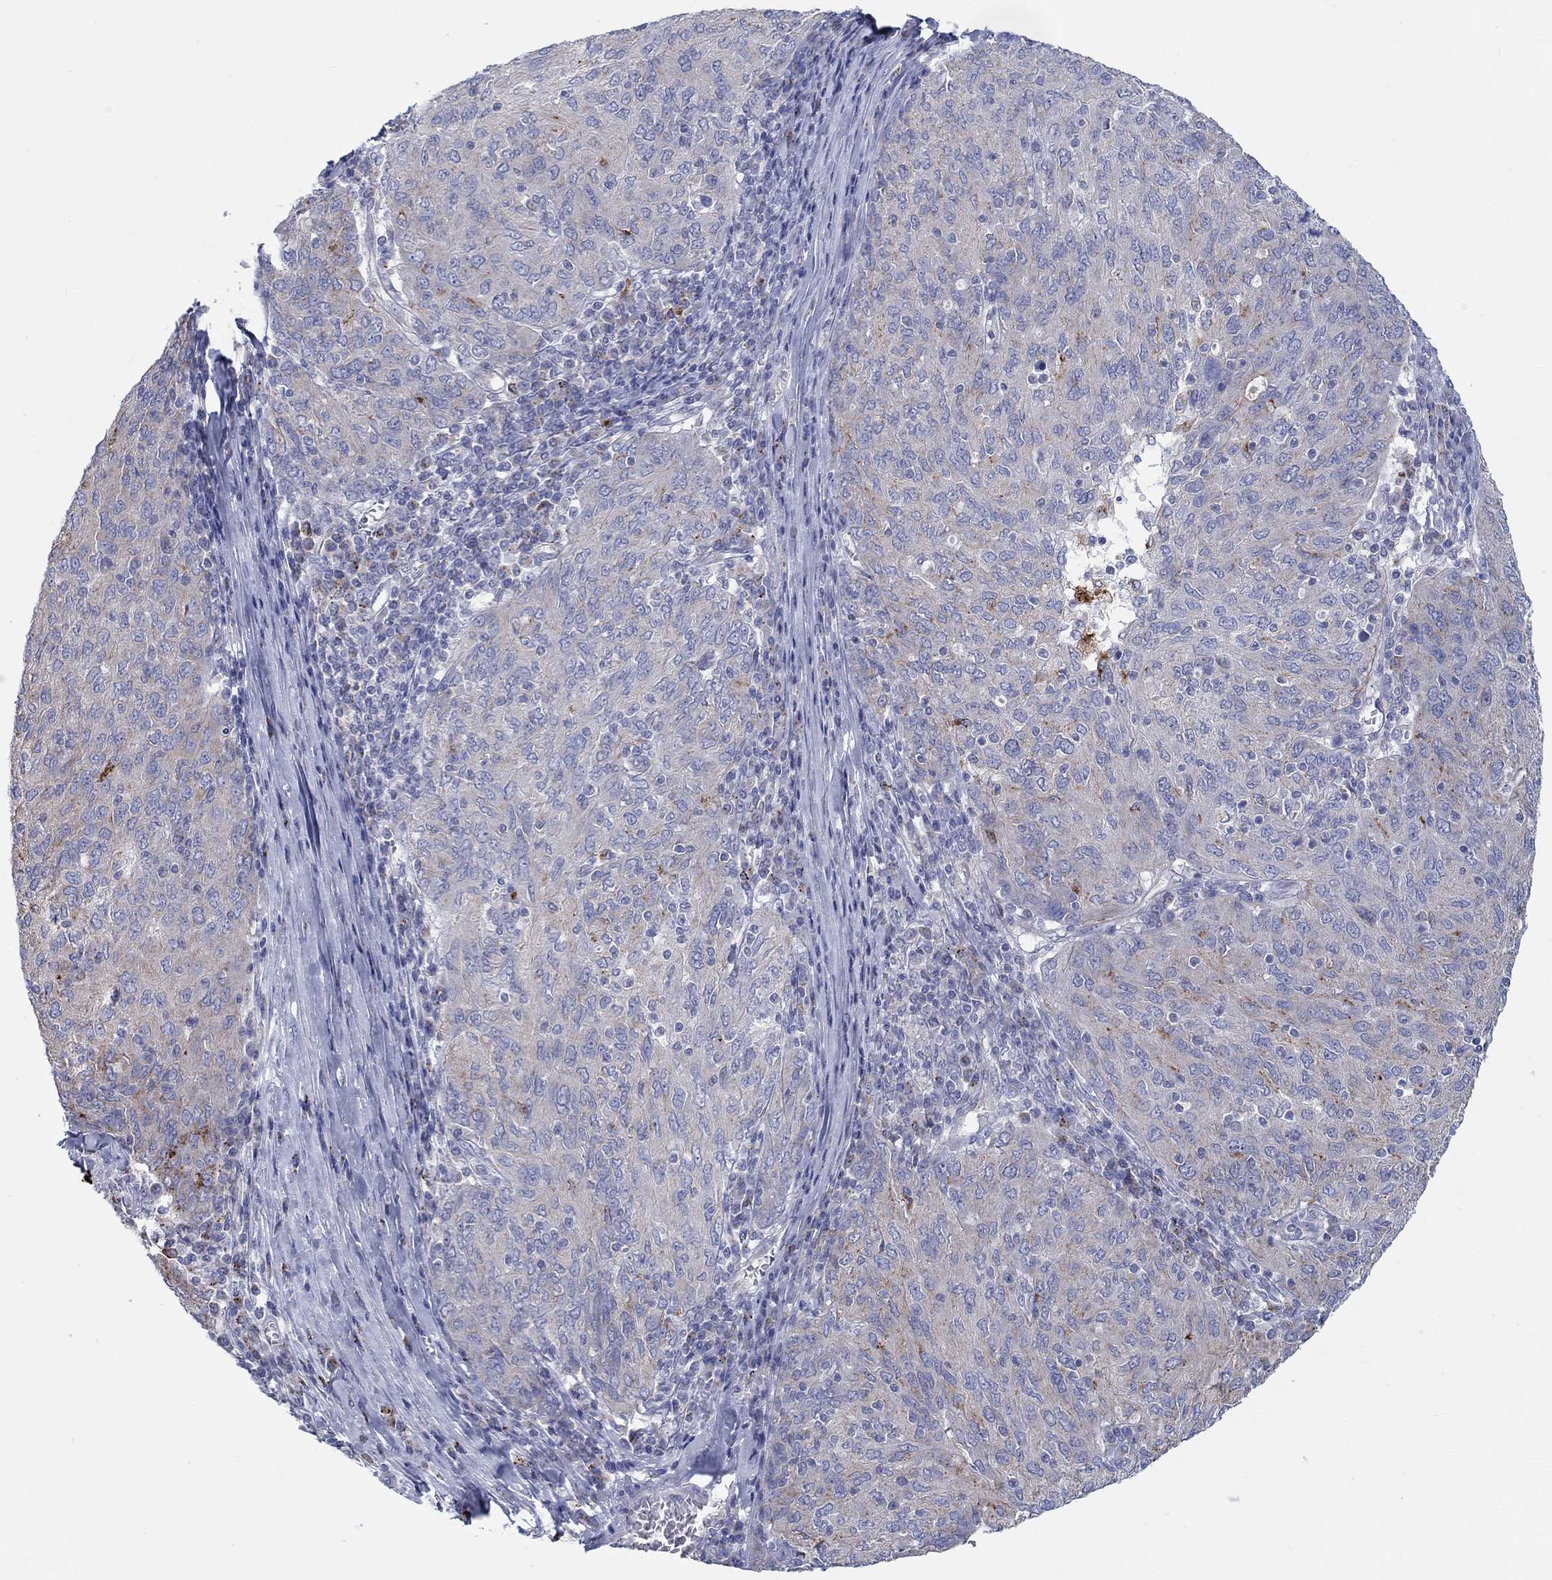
{"staining": {"intensity": "strong", "quantity": "<25%", "location": "cytoplasmic/membranous"}, "tissue": "ovarian cancer", "cell_type": "Tumor cells", "image_type": "cancer", "snomed": [{"axis": "morphology", "description": "Carcinoma, endometroid"}, {"axis": "topography", "description": "Ovary"}], "caption": "Immunohistochemical staining of ovarian cancer (endometroid carcinoma) exhibits medium levels of strong cytoplasmic/membranous expression in approximately <25% of tumor cells.", "gene": "BCO2", "patient": {"sex": "female", "age": 50}}